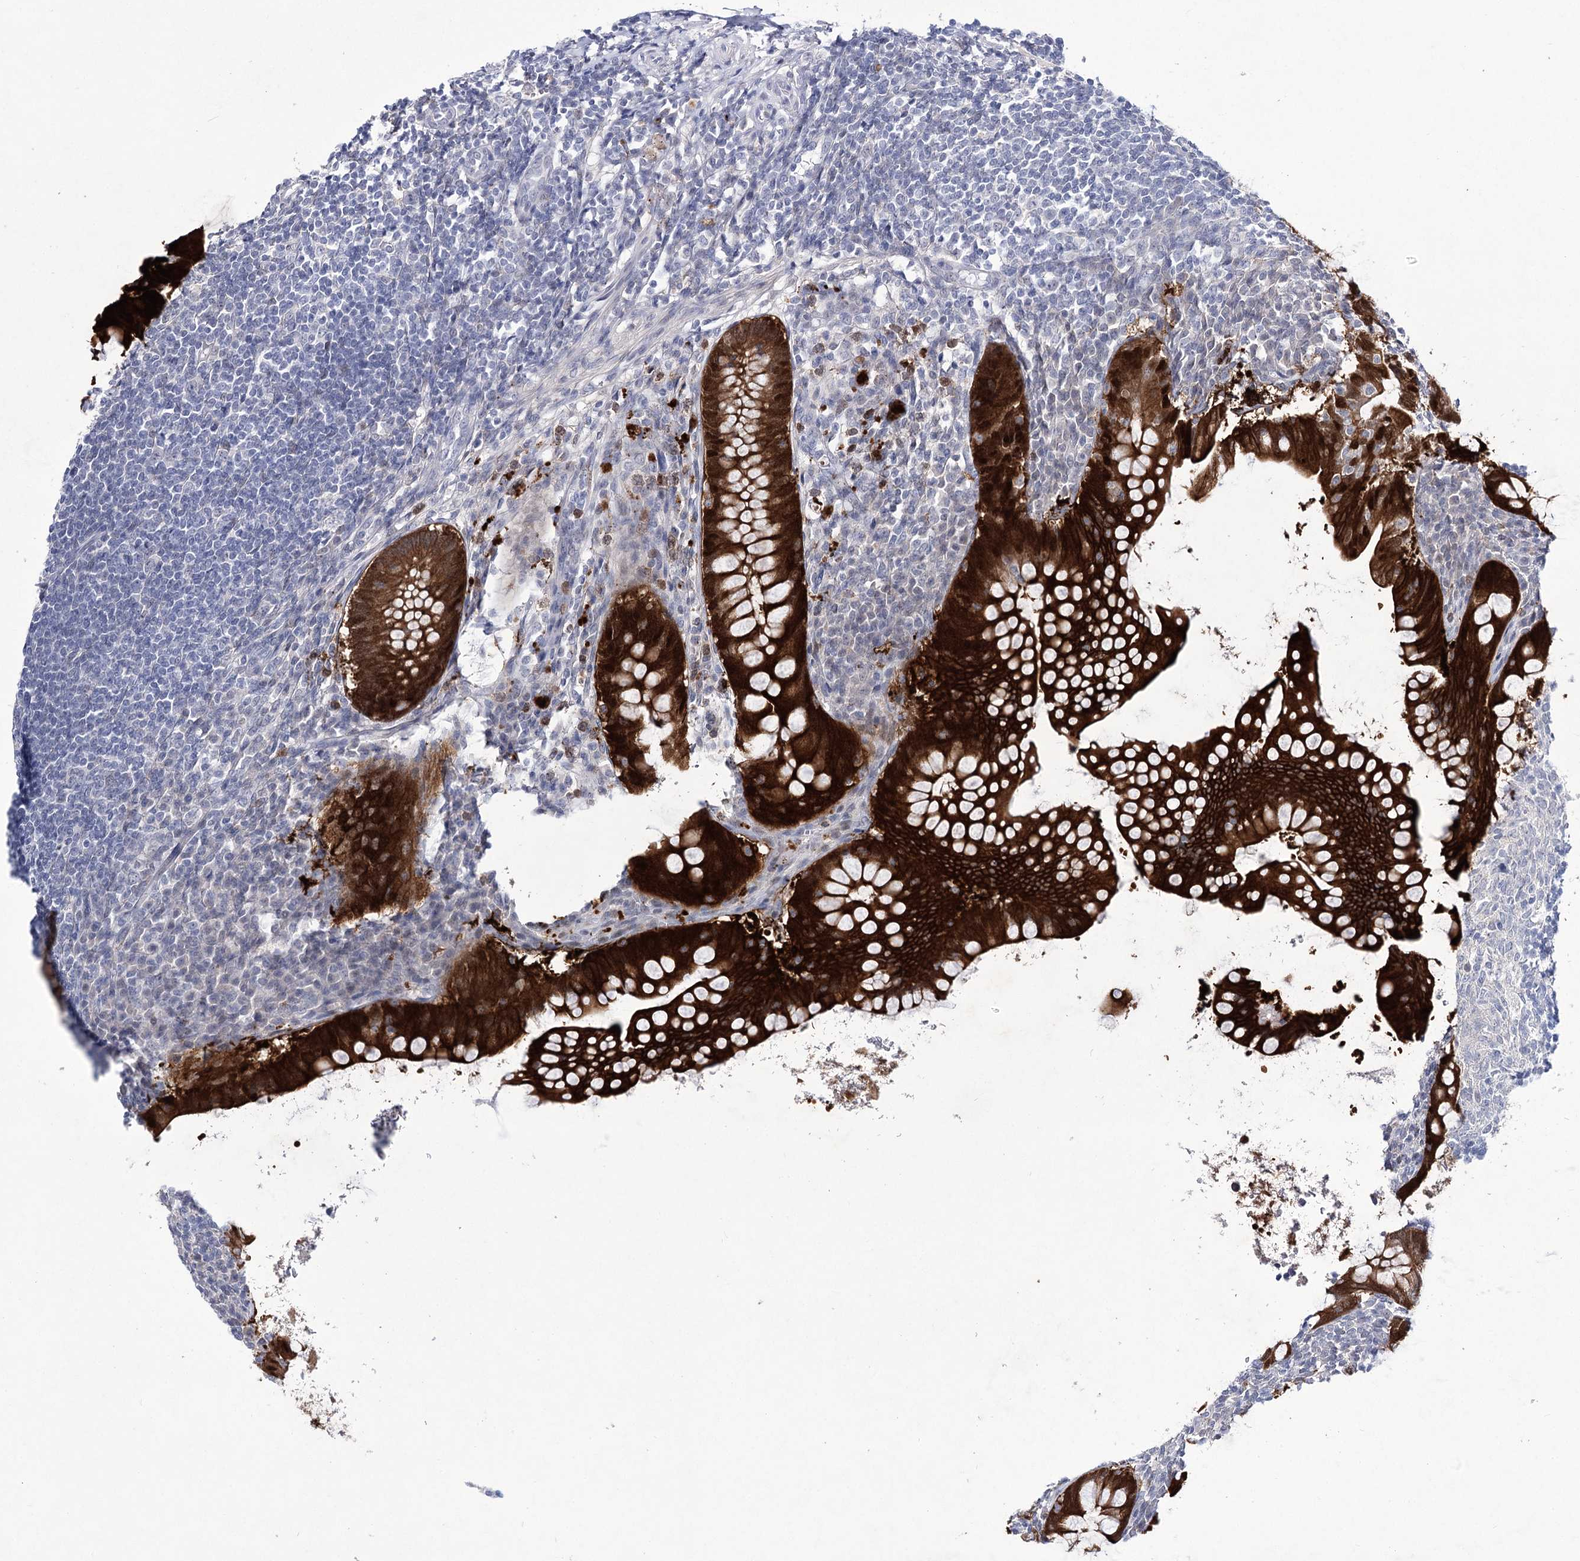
{"staining": {"intensity": "strong", "quantity": ">75%", "location": "cytoplasmic/membranous,nuclear"}, "tissue": "appendix", "cell_type": "Glandular cells", "image_type": "normal", "snomed": [{"axis": "morphology", "description": "Normal tissue, NOS"}, {"axis": "topography", "description": "Appendix"}], "caption": "Glandular cells show strong cytoplasmic/membranous,nuclear positivity in approximately >75% of cells in unremarkable appendix.", "gene": "UGDH", "patient": {"sex": "female", "age": 33}}